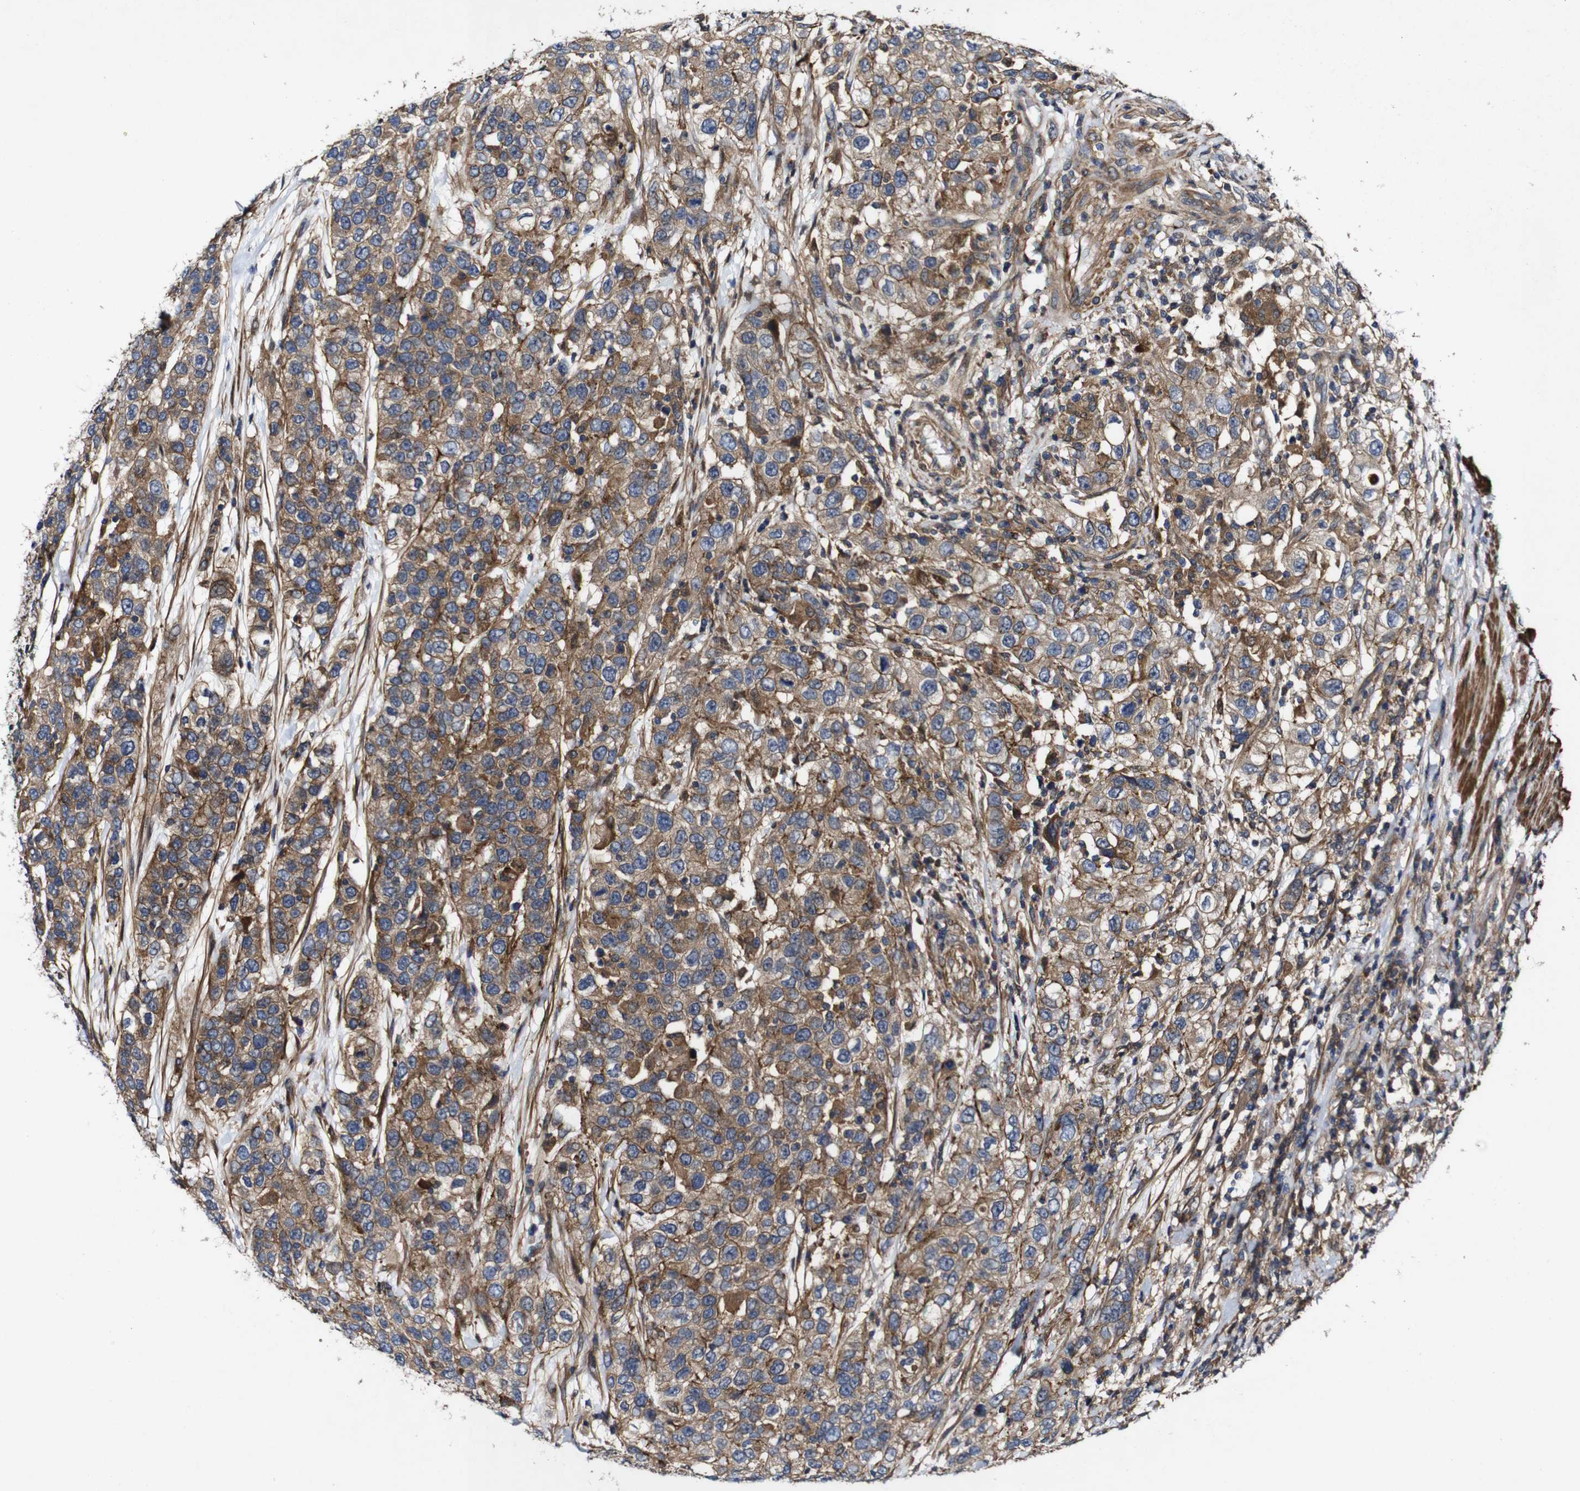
{"staining": {"intensity": "moderate", "quantity": ">75%", "location": "cytoplasmic/membranous"}, "tissue": "urothelial cancer", "cell_type": "Tumor cells", "image_type": "cancer", "snomed": [{"axis": "morphology", "description": "Urothelial carcinoma, High grade"}, {"axis": "topography", "description": "Urinary bladder"}], "caption": "Tumor cells show moderate cytoplasmic/membranous expression in about >75% of cells in urothelial cancer.", "gene": "GSDME", "patient": {"sex": "female", "age": 80}}